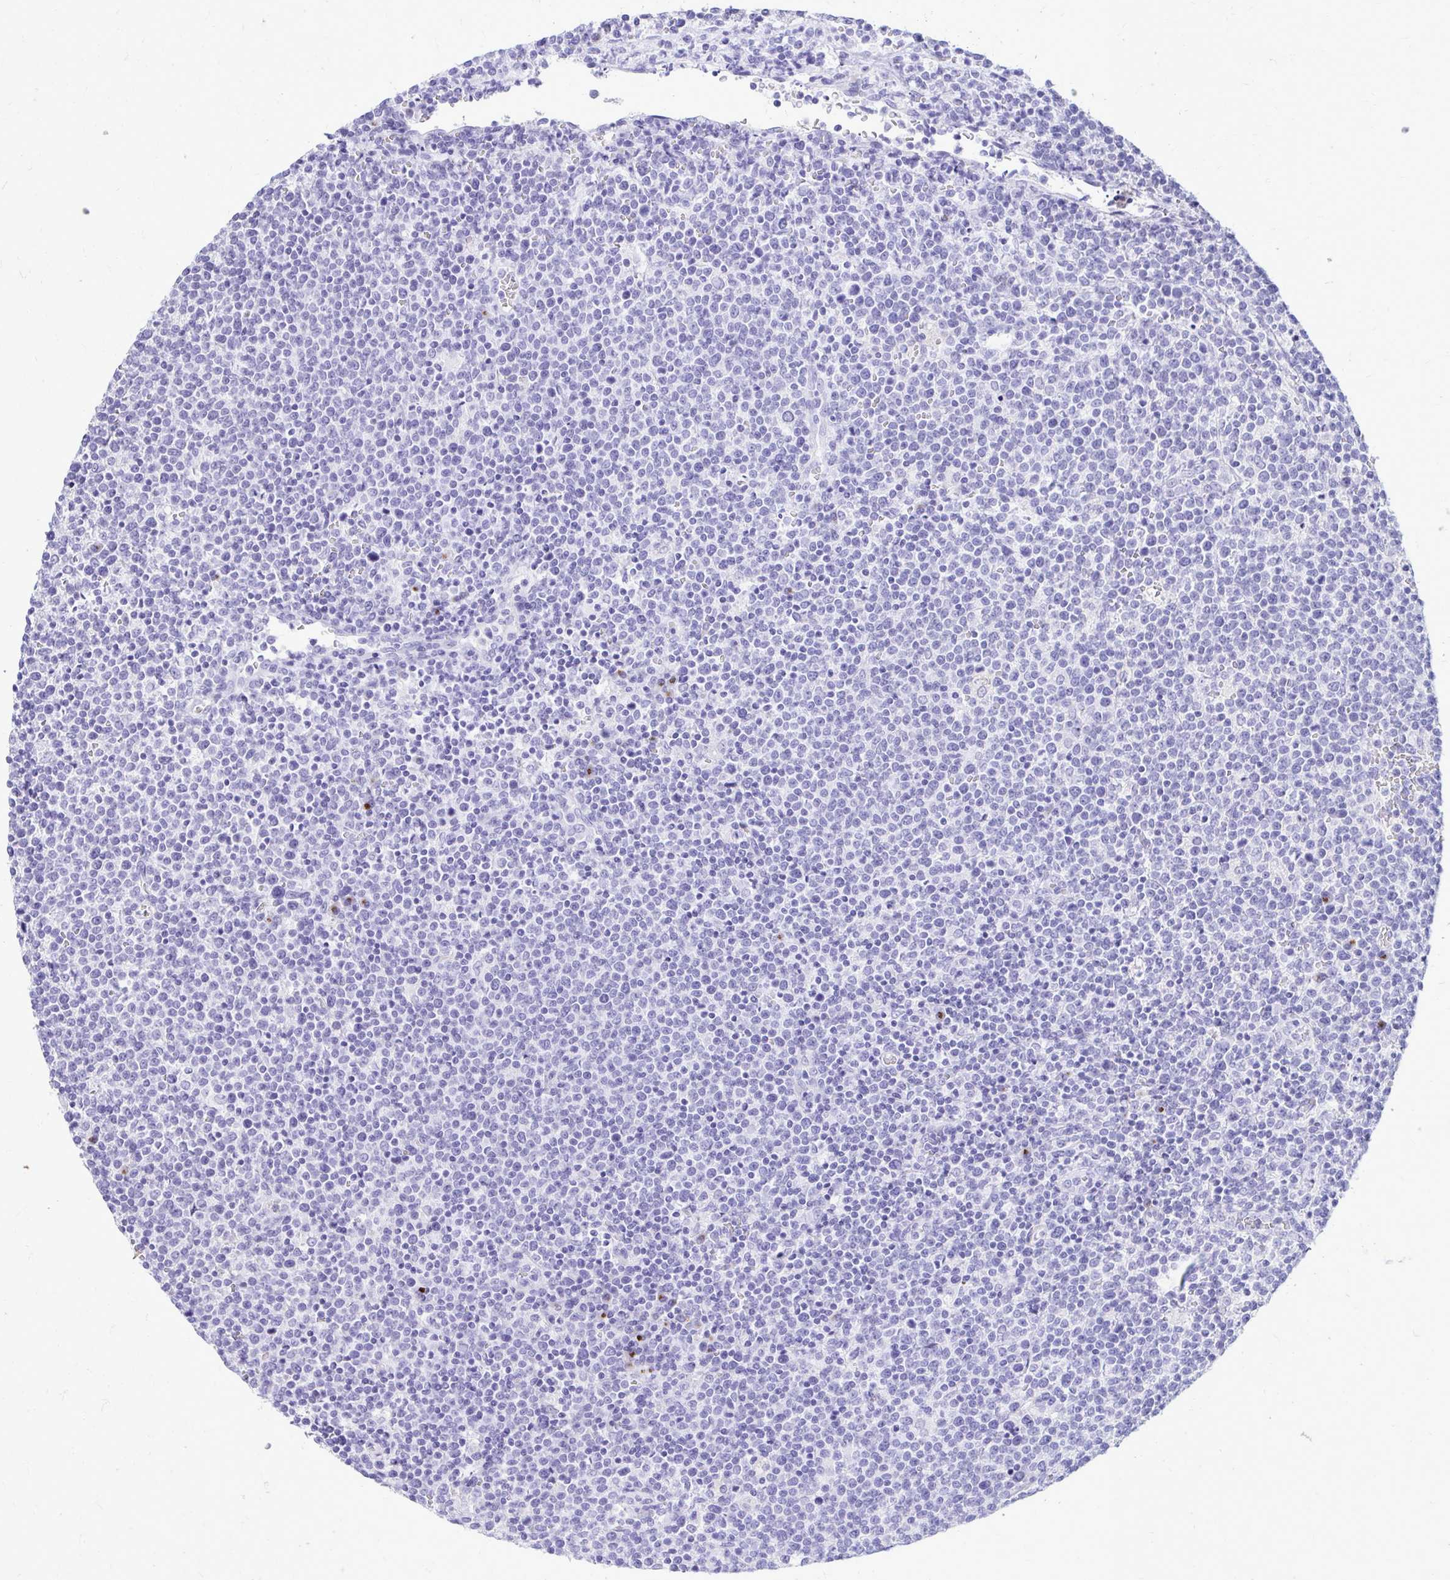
{"staining": {"intensity": "negative", "quantity": "none", "location": "none"}, "tissue": "lymphoma", "cell_type": "Tumor cells", "image_type": "cancer", "snomed": [{"axis": "morphology", "description": "Malignant lymphoma, non-Hodgkin's type, High grade"}, {"axis": "topography", "description": "Lymph node"}], "caption": "Malignant lymphoma, non-Hodgkin's type (high-grade) was stained to show a protein in brown. There is no significant staining in tumor cells.", "gene": "ANKDD1B", "patient": {"sex": "male", "age": 61}}